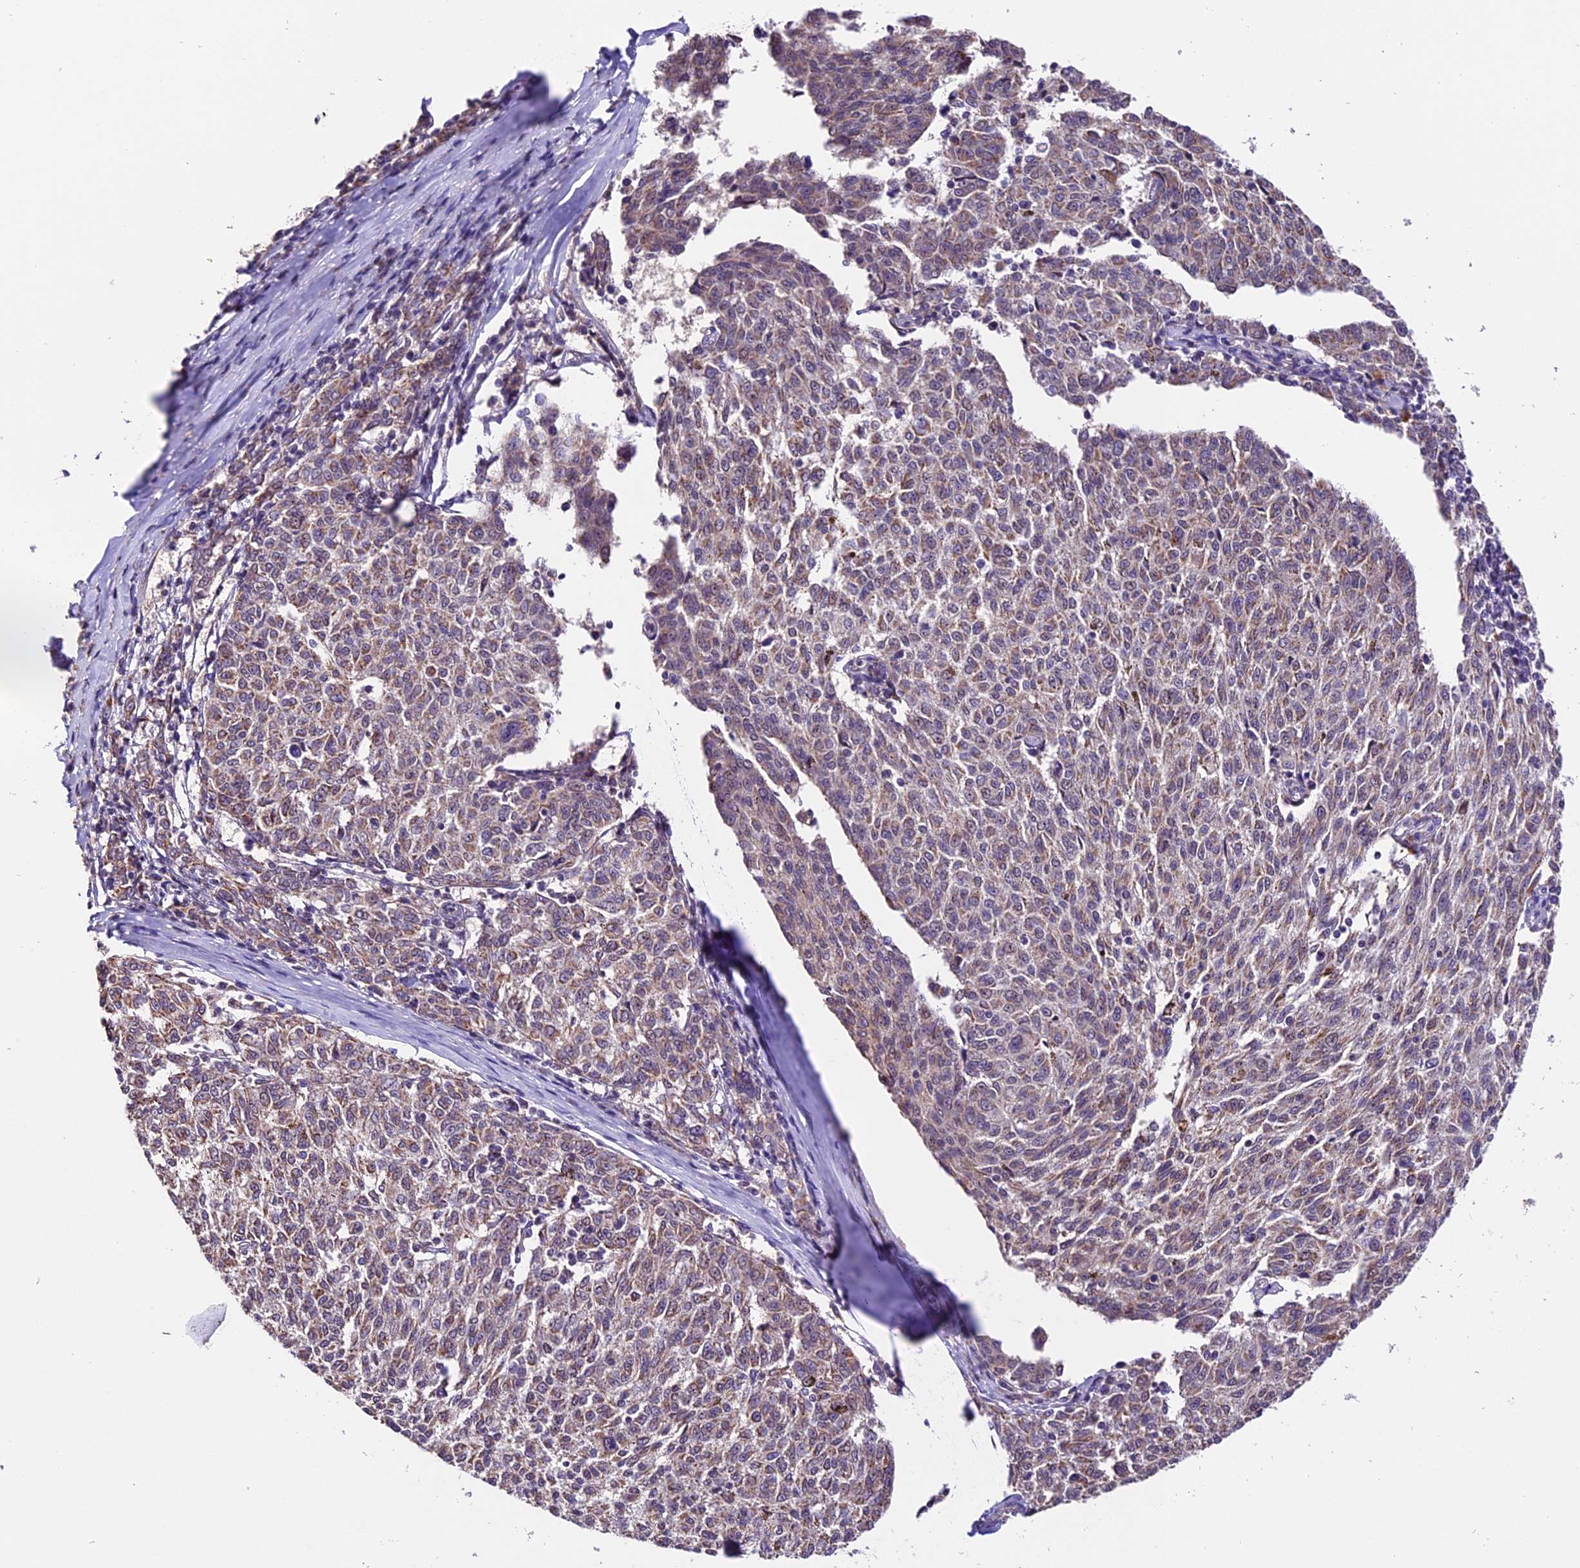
{"staining": {"intensity": "moderate", "quantity": "<25%", "location": "cytoplasmic/membranous"}, "tissue": "melanoma", "cell_type": "Tumor cells", "image_type": "cancer", "snomed": [{"axis": "morphology", "description": "Malignant melanoma, NOS"}, {"axis": "topography", "description": "Skin"}], "caption": "Protein expression analysis of human melanoma reveals moderate cytoplasmic/membranous positivity in about <25% of tumor cells.", "gene": "DDX28", "patient": {"sex": "female", "age": 72}}